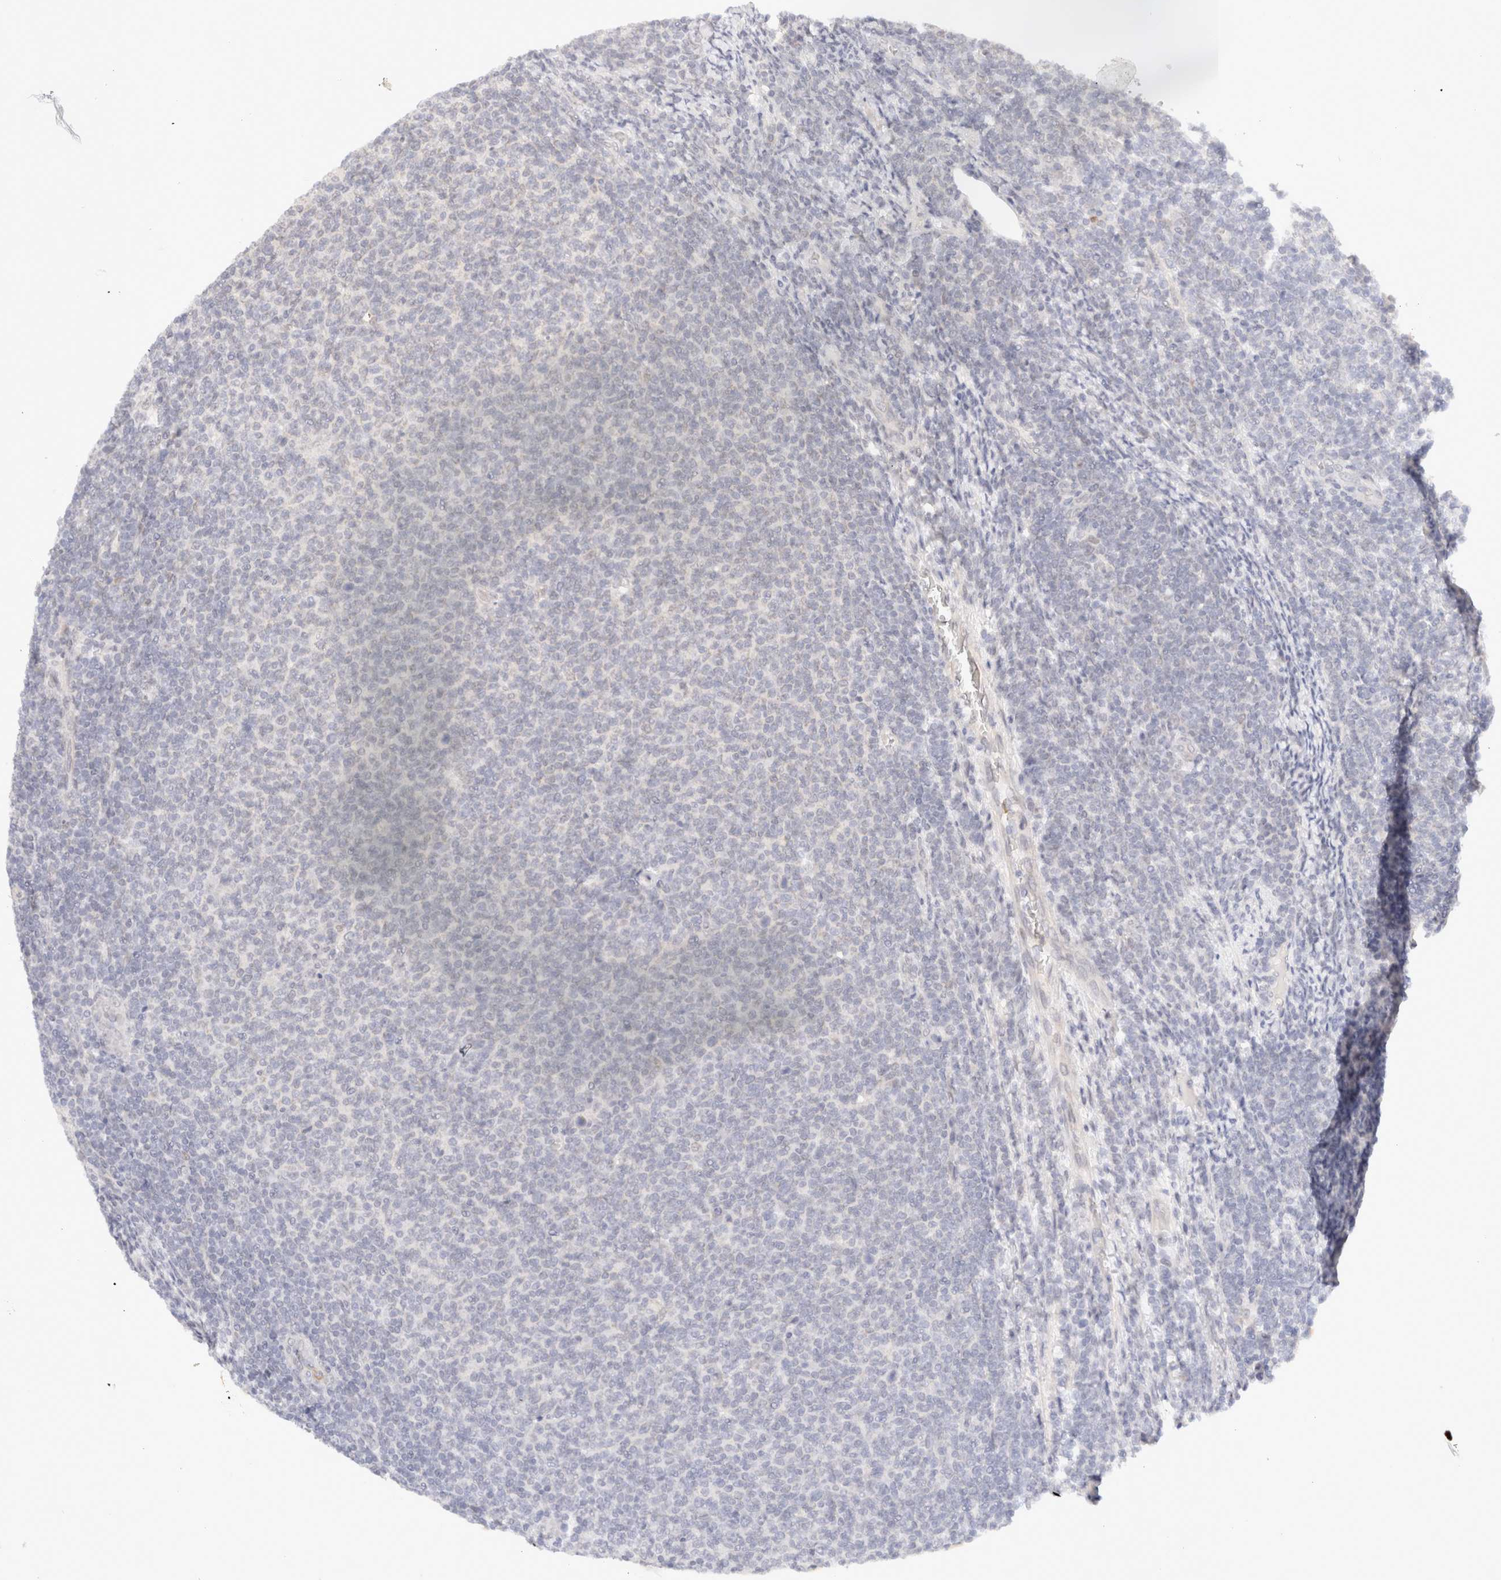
{"staining": {"intensity": "negative", "quantity": "none", "location": "none"}, "tissue": "lymphoma", "cell_type": "Tumor cells", "image_type": "cancer", "snomed": [{"axis": "morphology", "description": "Malignant lymphoma, non-Hodgkin's type, Low grade"}, {"axis": "topography", "description": "Lymph node"}], "caption": "Immunohistochemistry image of neoplastic tissue: human low-grade malignant lymphoma, non-Hodgkin's type stained with DAB displays no significant protein expression in tumor cells.", "gene": "BRPF3", "patient": {"sex": "male", "age": 66}}